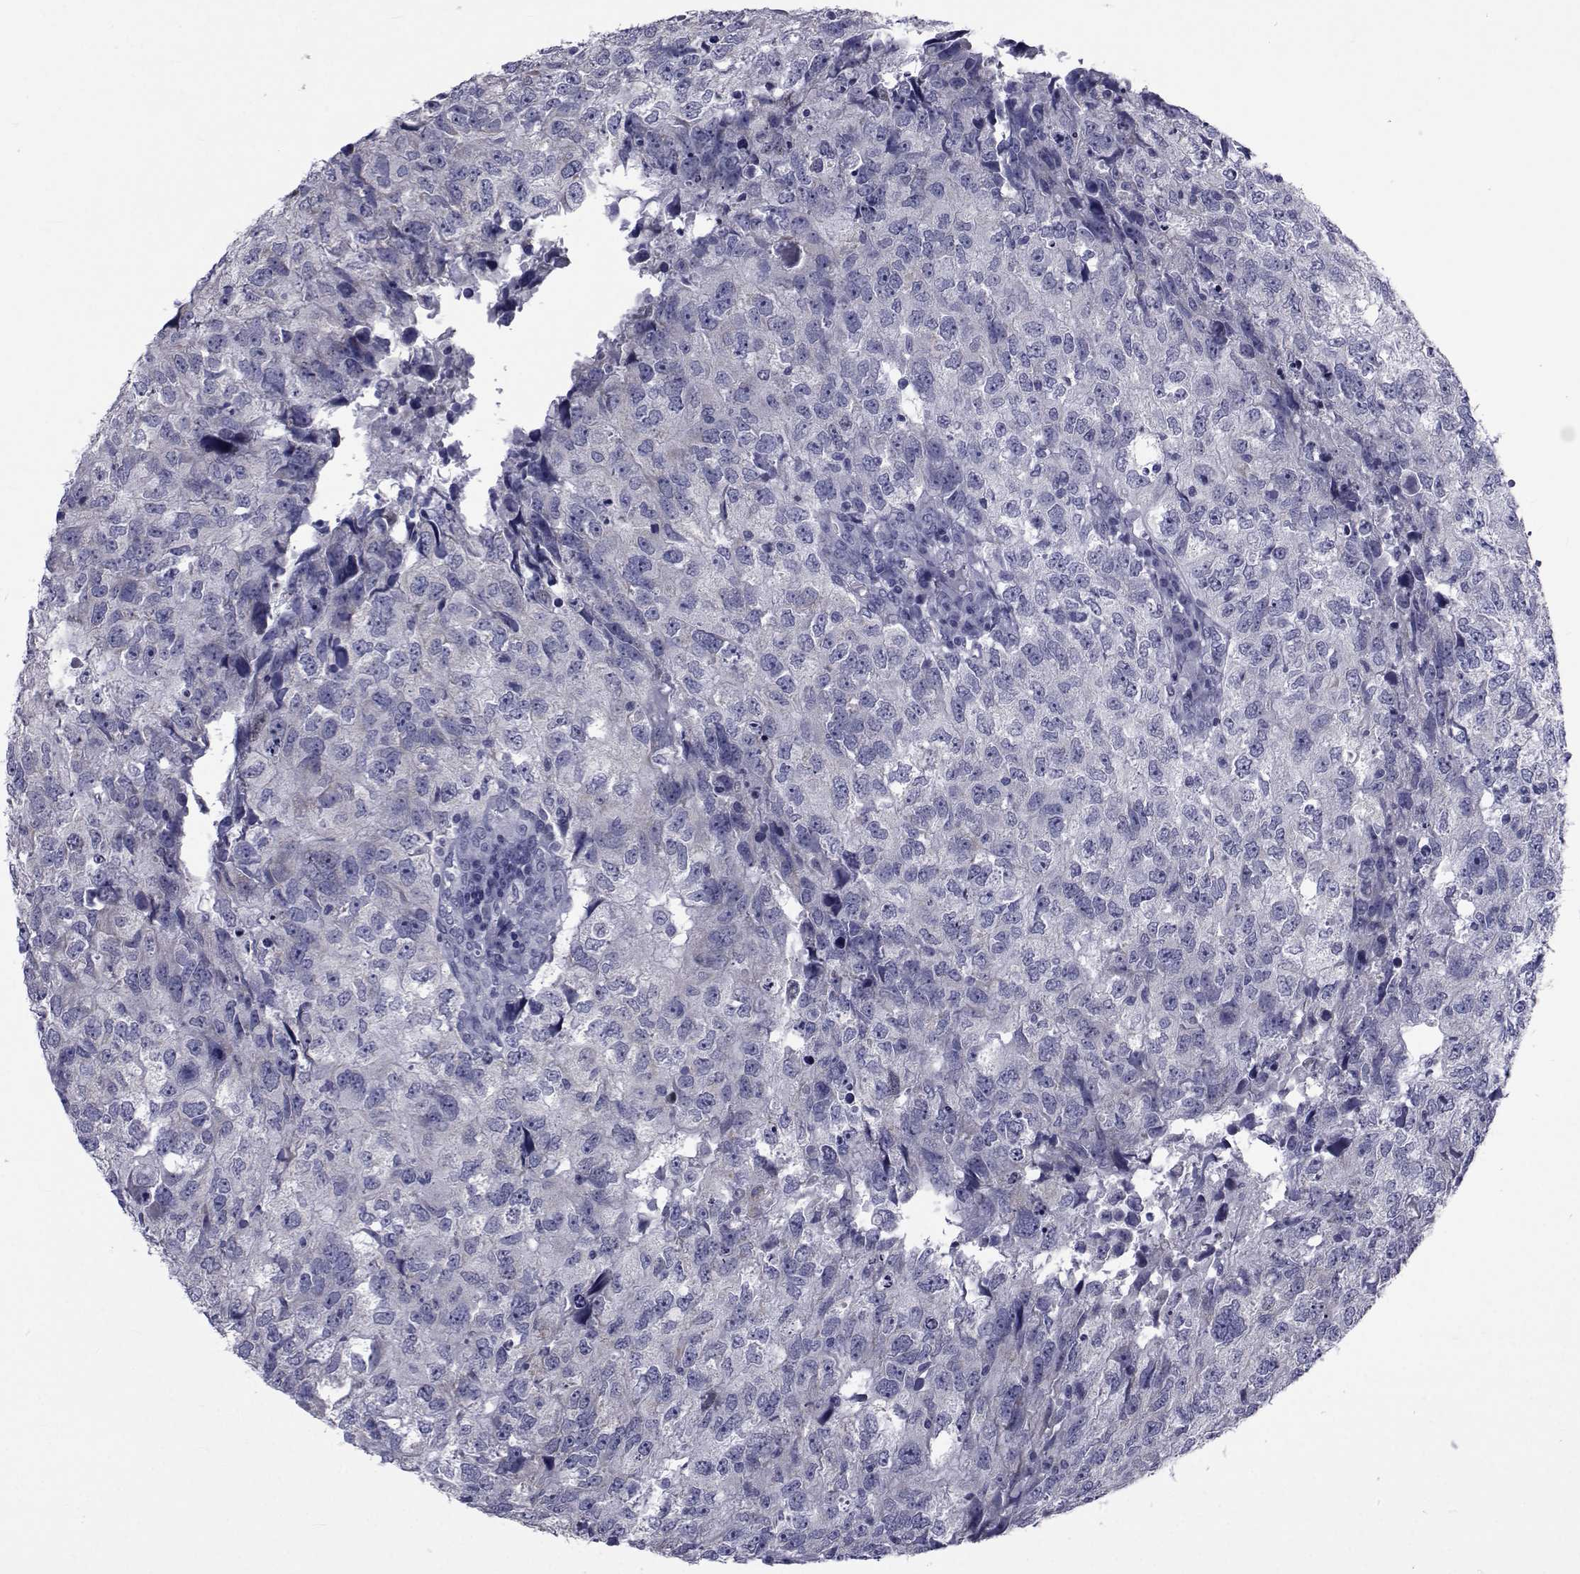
{"staining": {"intensity": "negative", "quantity": "none", "location": "none"}, "tissue": "breast cancer", "cell_type": "Tumor cells", "image_type": "cancer", "snomed": [{"axis": "morphology", "description": "Duct carcinoma"}, {"axis": "topography", "description": "Breast"}], "caption": "A photomicrograph of human breast cancer is negative for staining in tumor cells.", "gene": "GKAP1", "patient": {"sex": "female", "age": 30}}